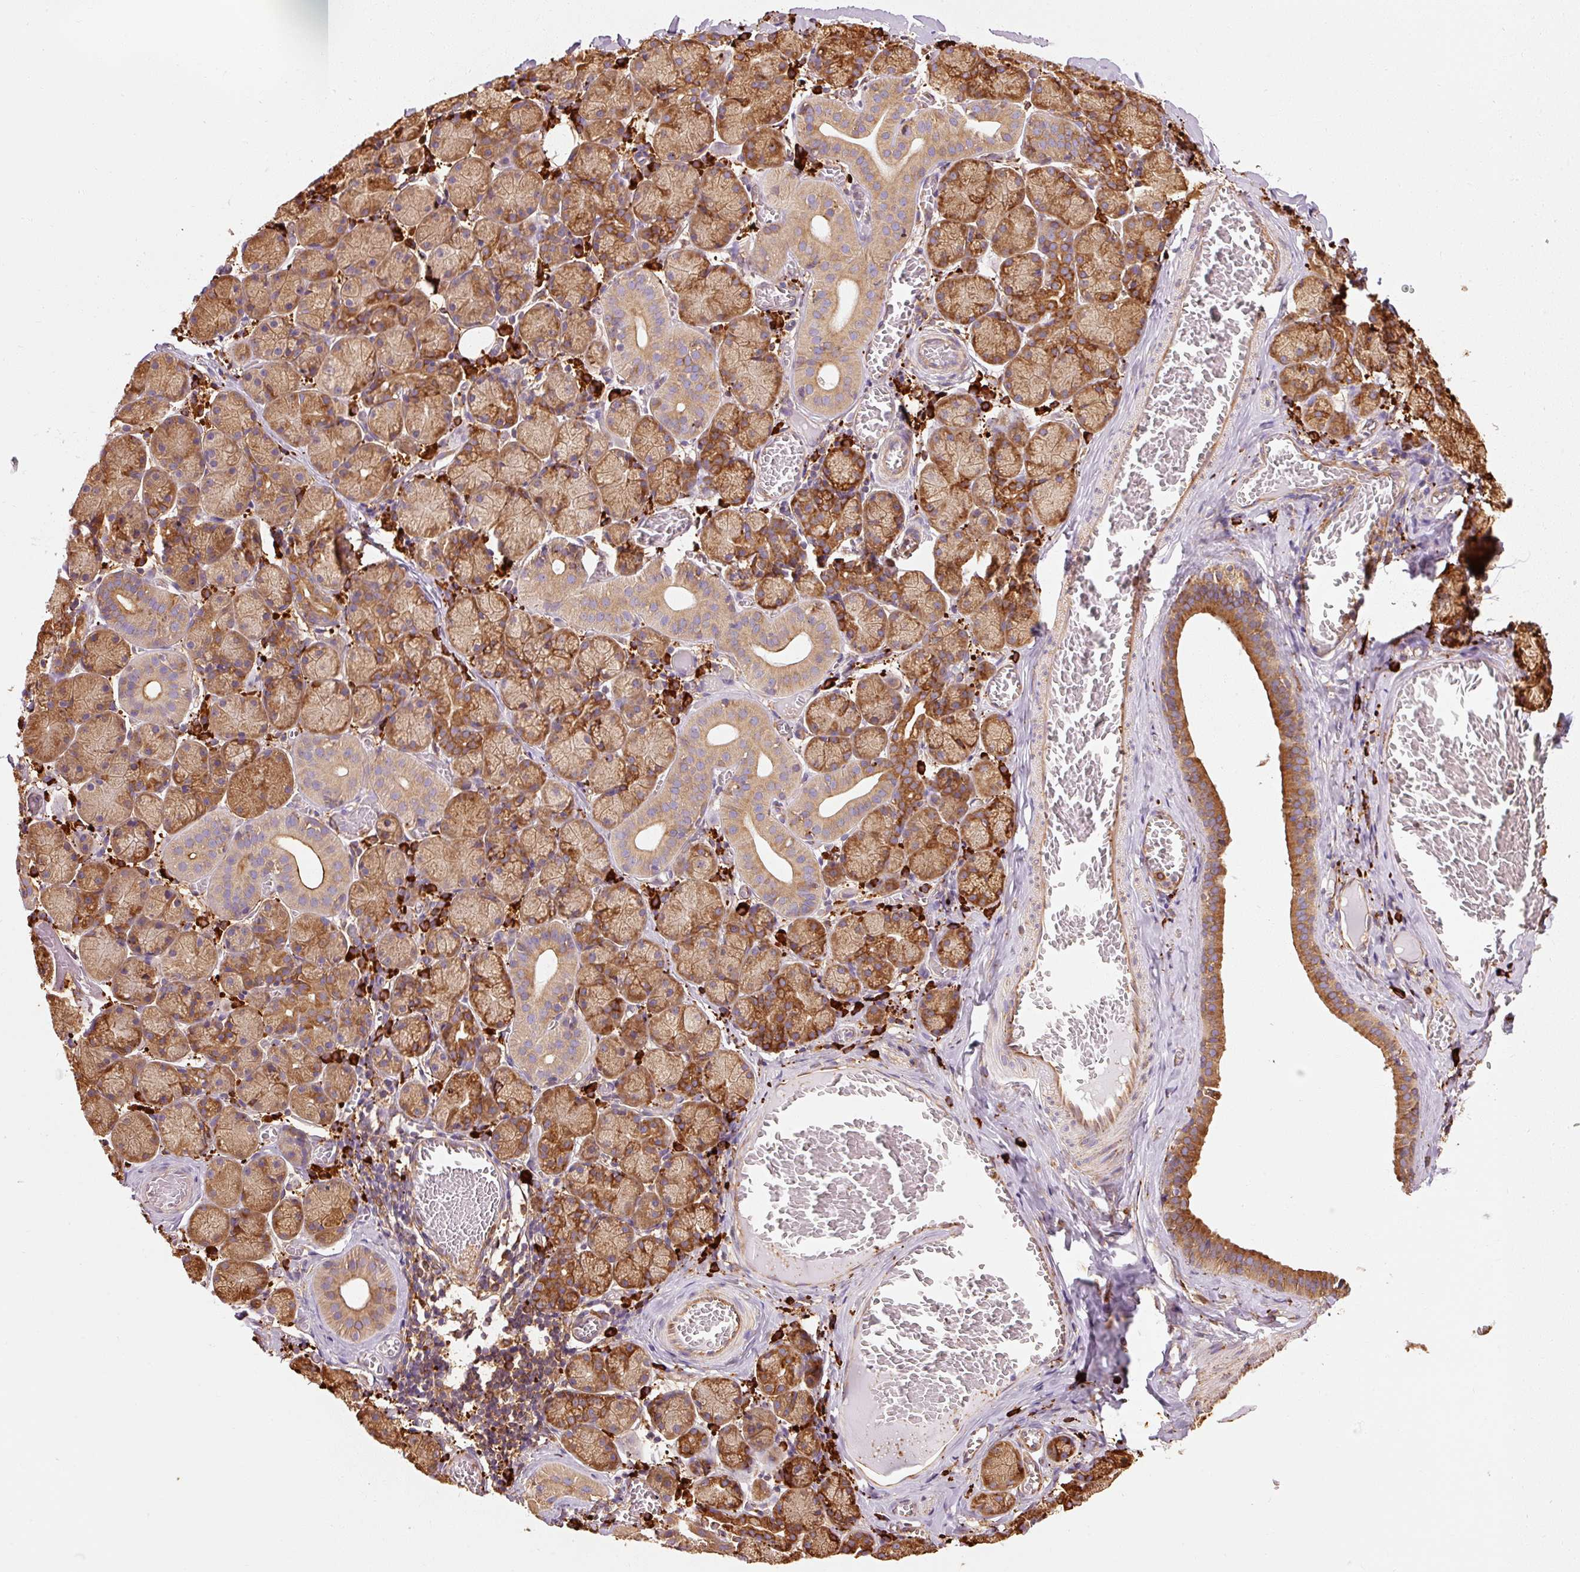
{"staining": {"intensity": "strong", "quantity": ">75%", "location": "cytoplasmic/membranous"}, "tissue": "salivary gland", "cell_type": "Glandular cells", "image_type": "normal", "snomed": [{"axis": "morphology", "description": "Normal tissue, NOS"}, {"axis": "topography", "description": "Salivary gland"}], "caption": "Brown immunohistochemical staining in normal salivary gland exhibits strong cytoplasmic/membranous positivity in about >75% of glandular cells. The staining is performed using DAB brown chromogen to label protein expression. The nuclei are counter-stained blue using hematoxylin.", "gene": "ENSG00000256500", "patient": {"sex": "female", "age": 24}}